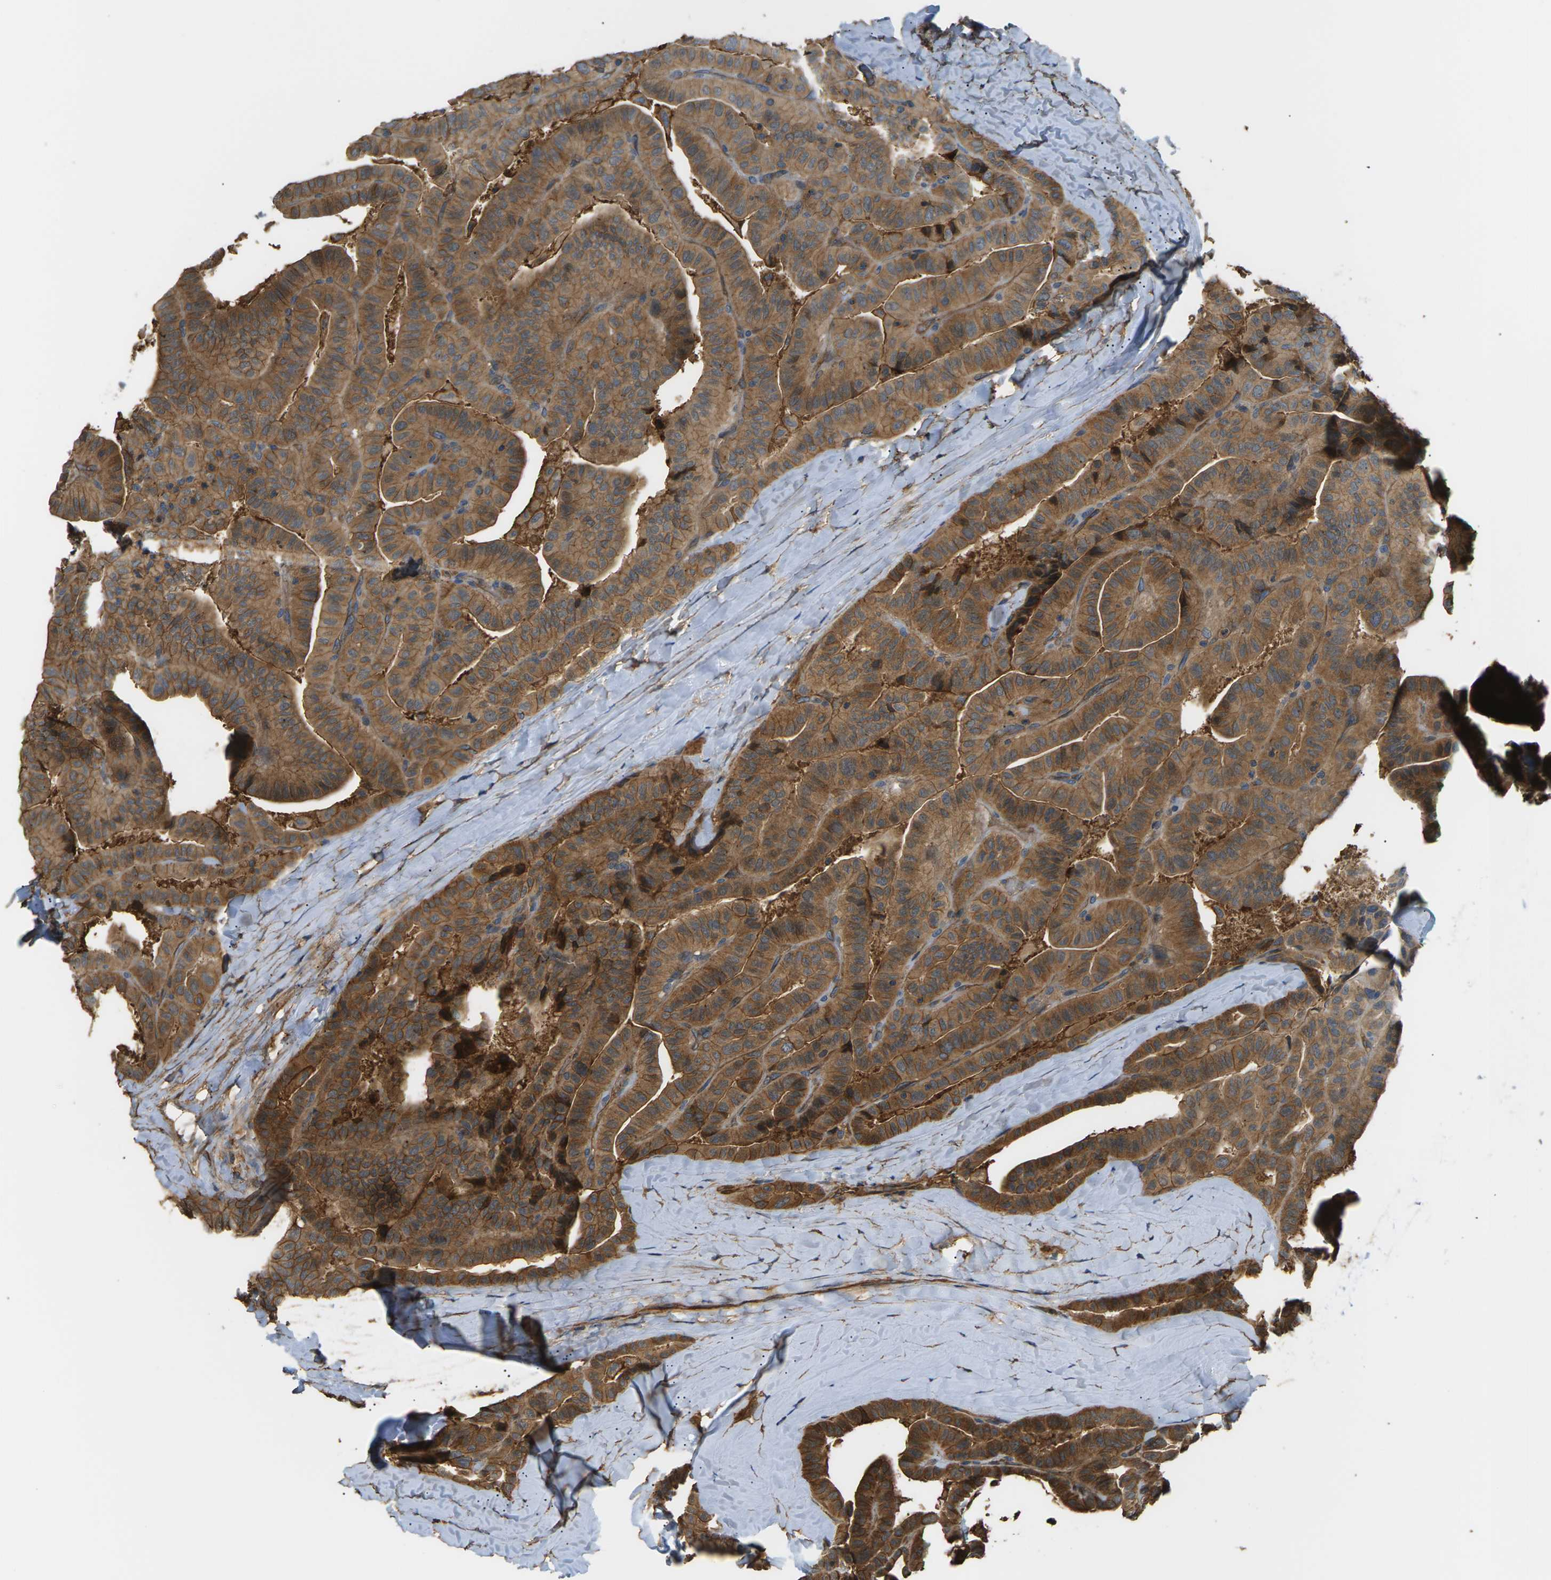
{"staining": {"intensity": "strong", "quantity": ">75%", "location": "cytoplasmic/membranous"}, "tissue": "thyroid cancer", "cell_type": "Tumor cells", "image_type": "cancer", "snomed": [{"axis": "morphology", "description": "Papillary adenocarcinoma, NOS"}, {"axis": "topography", "description": "Thyroid gland"}], "caption": "Brown immunohistochemical staining in human papillary adenocarcinoma (thyroid) exhibits strong cytoplasmic/membranous expression in about >75% of tumor cells.", "gene": "DDHD2", "patient": {"sex": "male", "age": 77}}